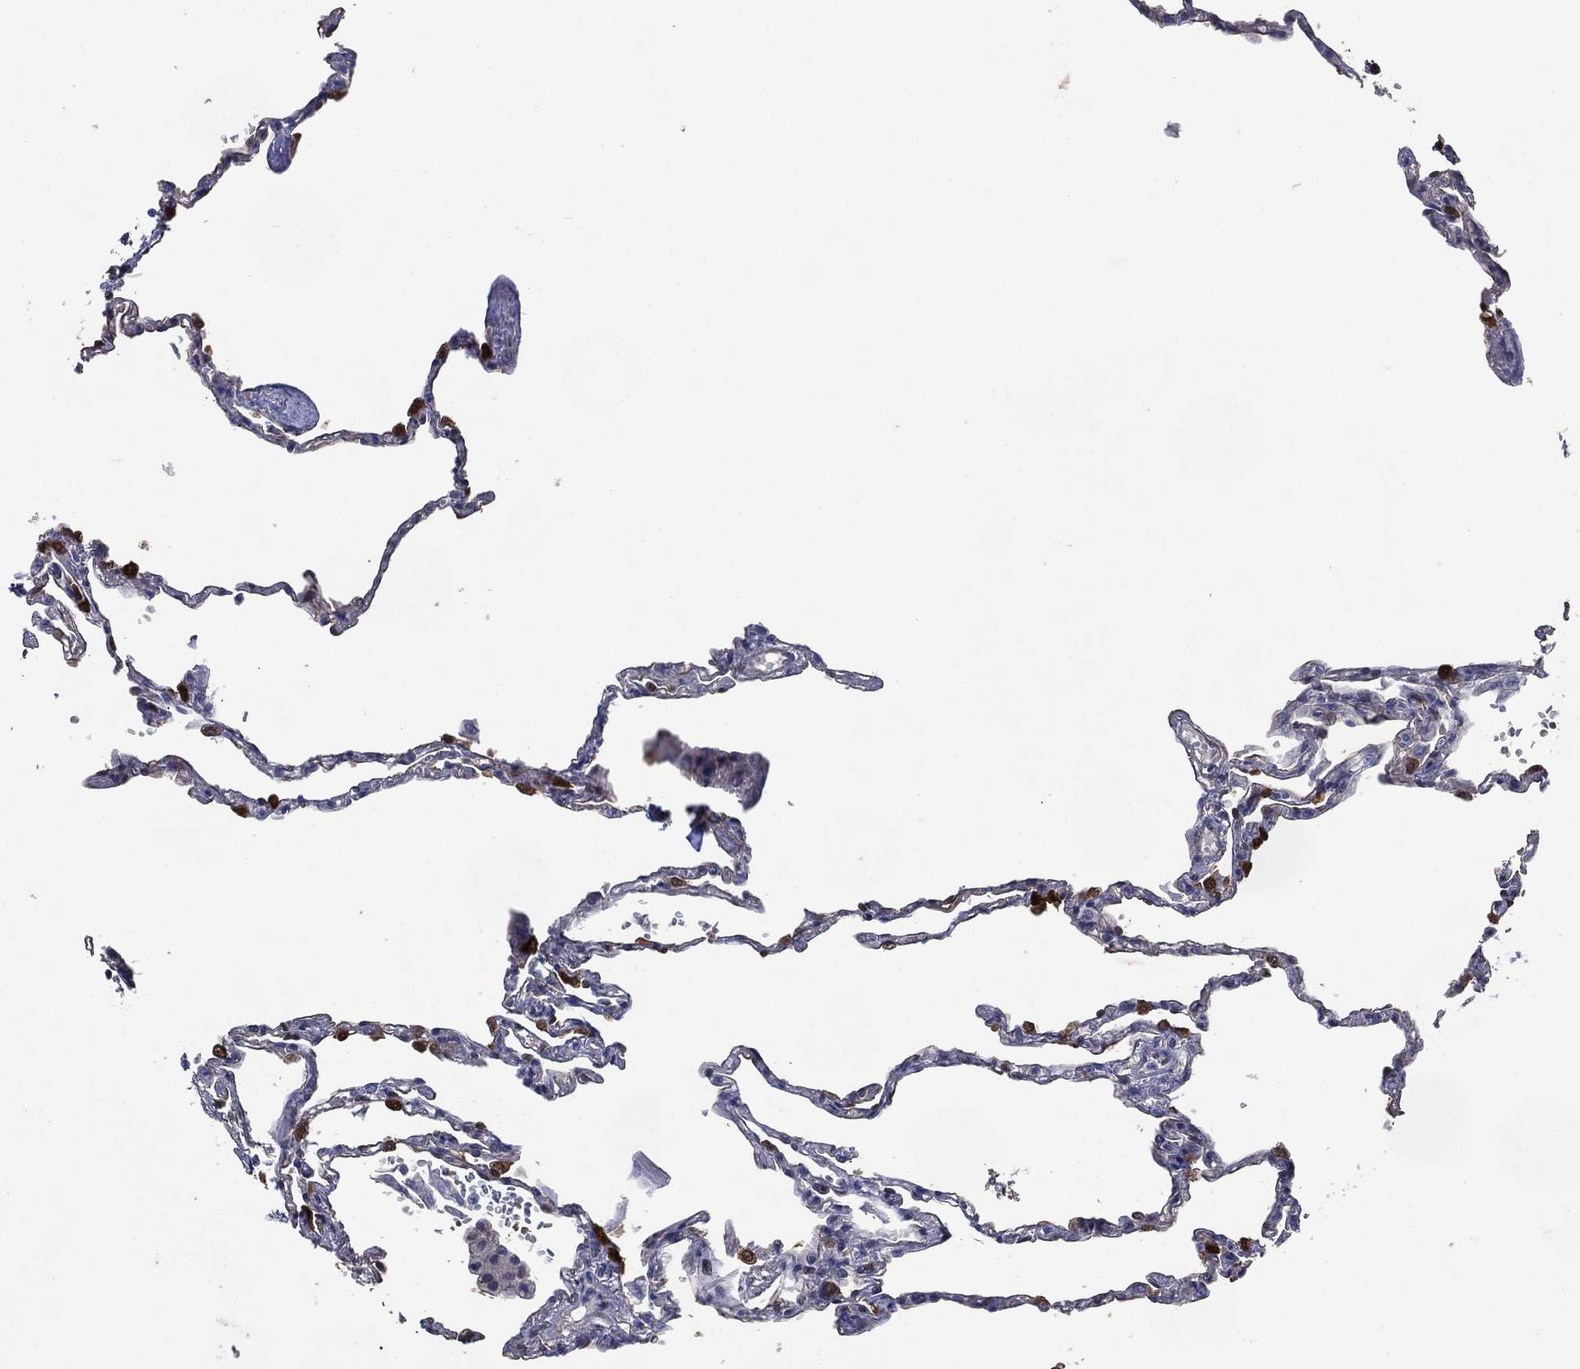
{"staining": {"intensity": "strong", "quantity": "25%-75%", "location": "nuclear"}, "tissue": "lung", "cell_type": "Alveolar cells", "image_type": "normal", "snomed": [{"axis": "morphology", "description": "Normal tissue, NOS"}, {"axis": "topography", "description": "Lung"}], "caption": "This is a photomicrograph of immunohistochemistry (IHC) staining of normal lung, which shows strong staining in the nuclear of alveolar cells.", "gene": "AK1", "patient": {"sex": "male", "age": 78}}